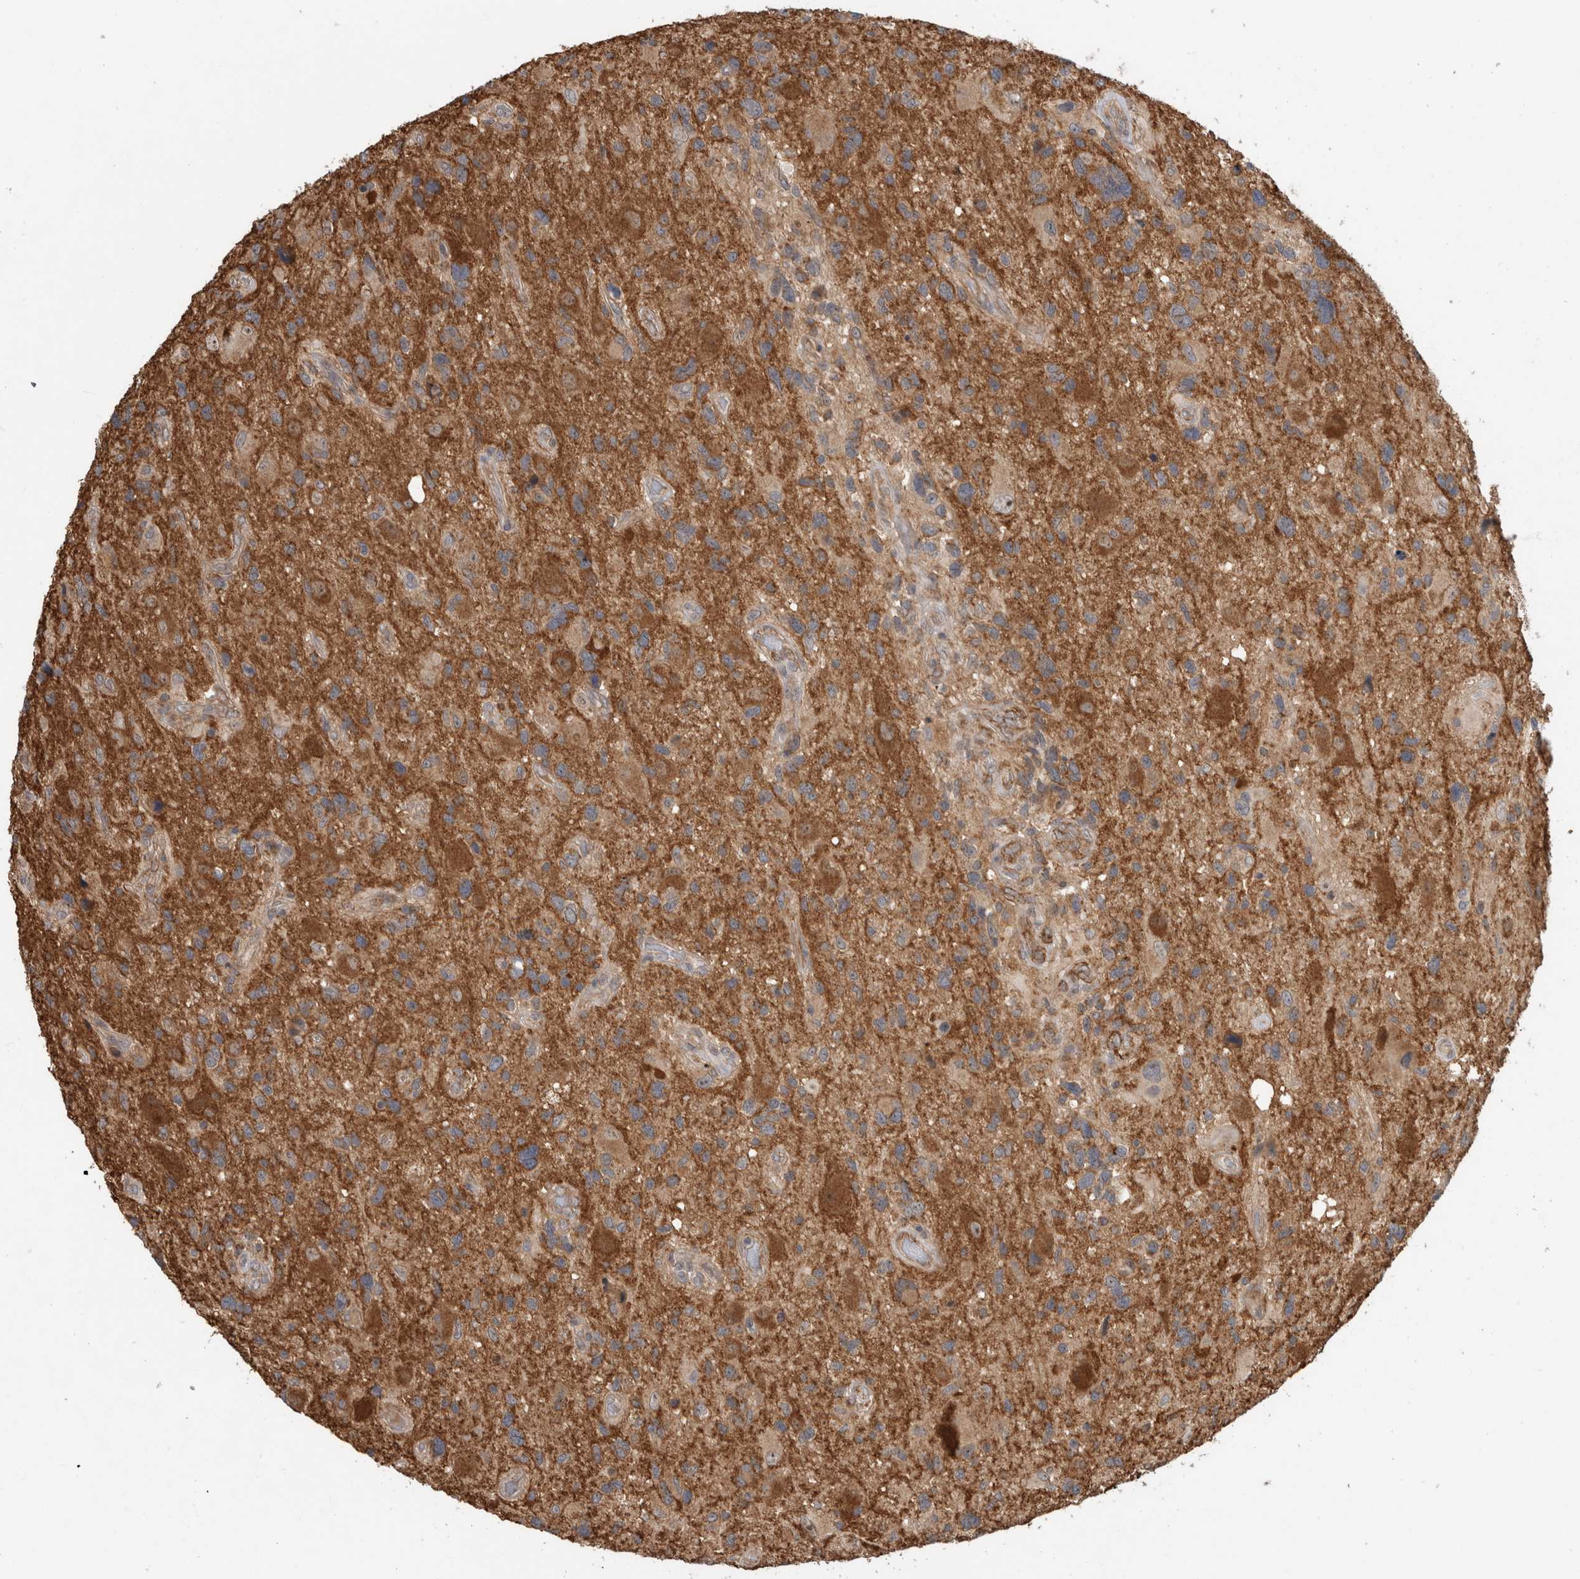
{"staining": {"intensity": "moderate", "quantity": "25%-75%", "location": "cytoplasmic/membranous"}, "tissue": "glioma", "cell_type": "Tumor cells", "image_type": "cancer", "snomed": [{"axis": "morphology", "description": "Glioma, malignant, High grade"}, {"axis": "topography", "description": "Brain"}], "caption": "A micrograph showing moderate cytoplasmic/membranous positivity in about 25%-75% of tumor cells in glioma, as visualized by brown immunohistochemical staining.", "gene": "ADGRL3", "patient": {"sex": "male", "age": 33}}